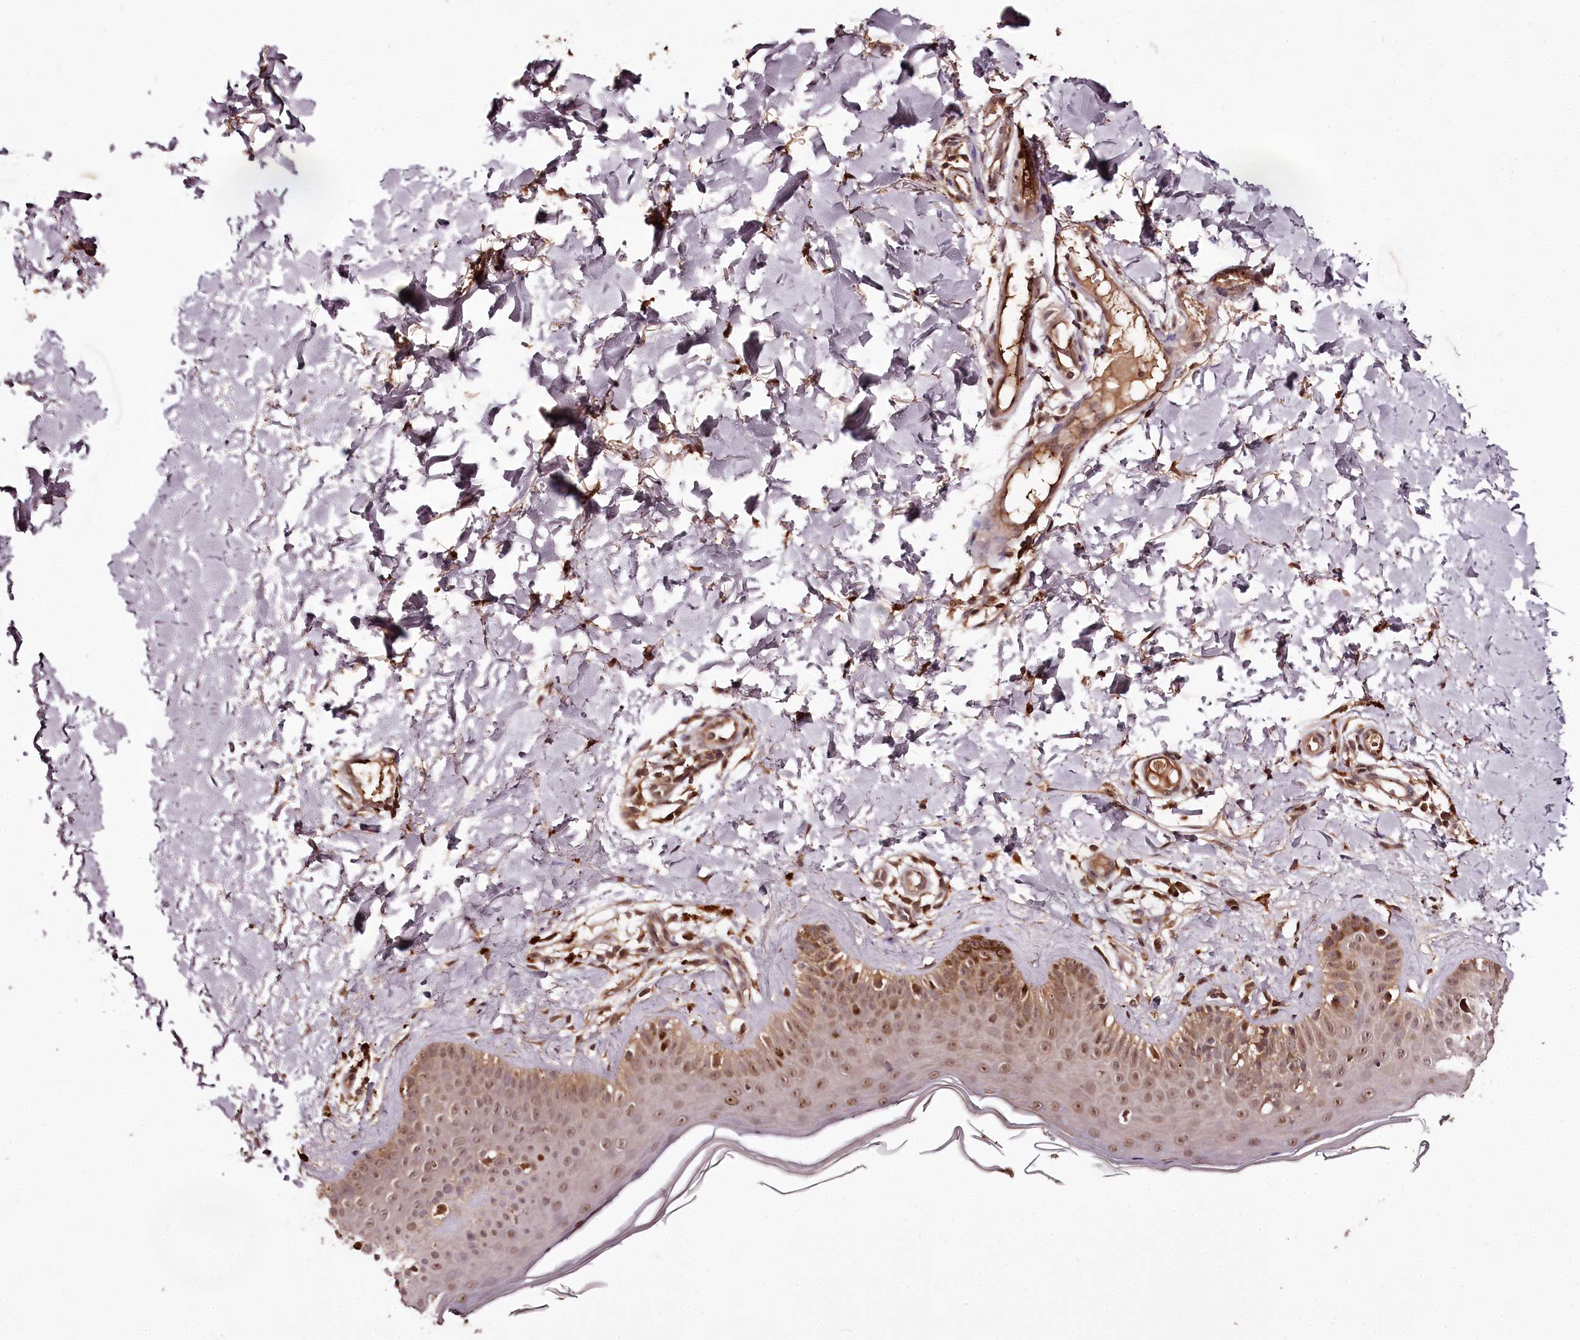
{"staining": {"intensity": "moderate", "quantity": ">75%", "location": "cytoplasmic/membranous,nuclear"}, "tissue": "skin", "cell_type": "Fibroblasts", "image_type": "normal", "snomed": [{"axis": "morphology", "description": "Normal tissue, NOS"}, {"axis": "topography", "description": "Skin"}], "caption": "A brown stain highlights moderate cytoplasmic/membranous,nuclear positivity of a protein in fibroblasts of normal skin. The staining was performed using DAB (3,3'-diaminobenzidine) to visualize the protein expression in brown, while the nuclei were stained in blue with hematoxylin (Magnification: 20x).", "gene": "TTC12", "patient": {"sex": "male", "age": 52}}